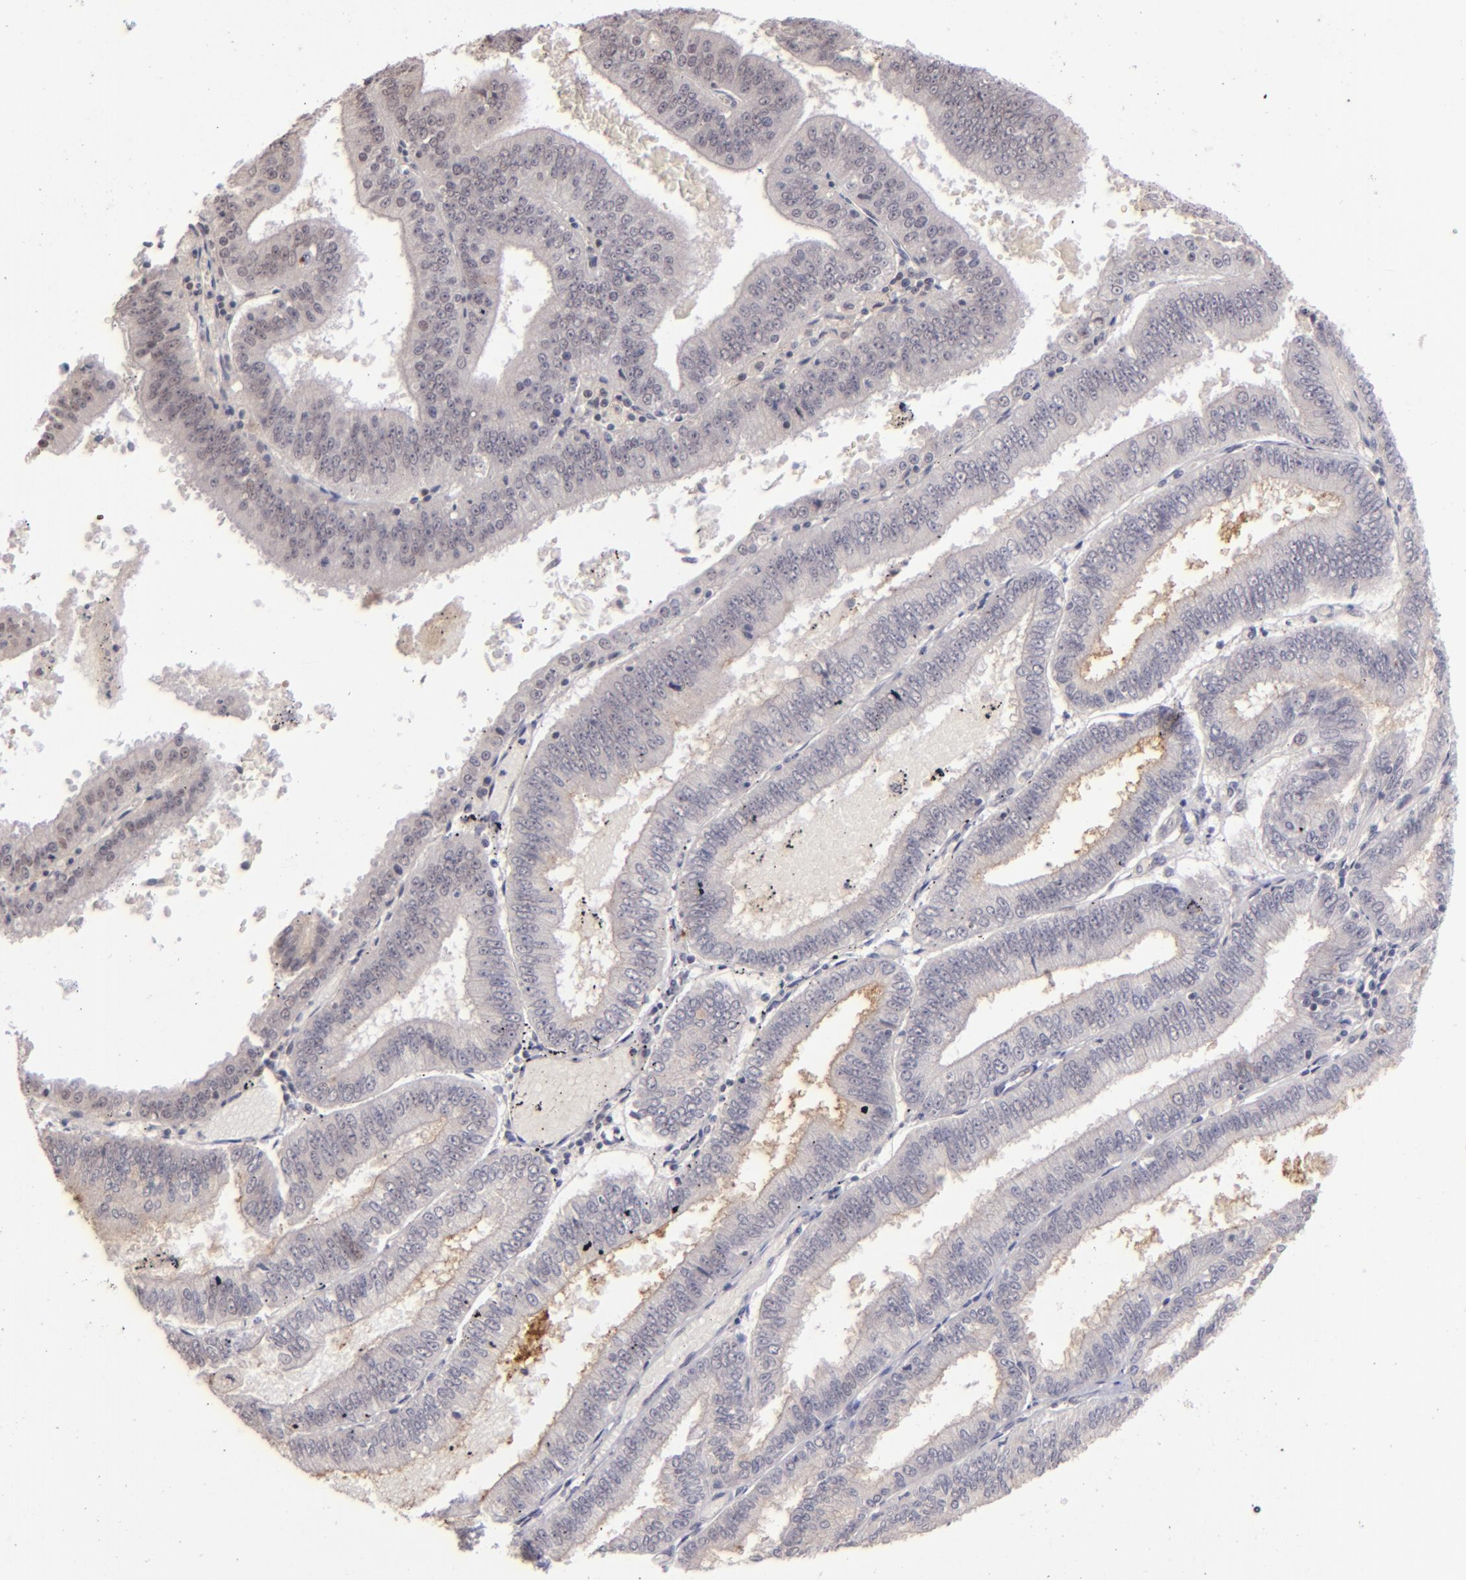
{"staining": {"intensity": "weak", "quantity": "<25%", "location": "nuclear"}, "tissue": "endometrial cancer", "cell_type": "Tumor cells", "image_type": "cancer", "snomed": [{"axis": "morphology", "description": "Adenocarcinoma, NOS"}, {"axis": "topography", "description": "Endometrium"}], "caption": "Tumor cells are negative for brown protein staining in endometrial cancer (adenocarcinoma).", "gene": "RARB", "patient": {"sex": "female", "age": 66}}